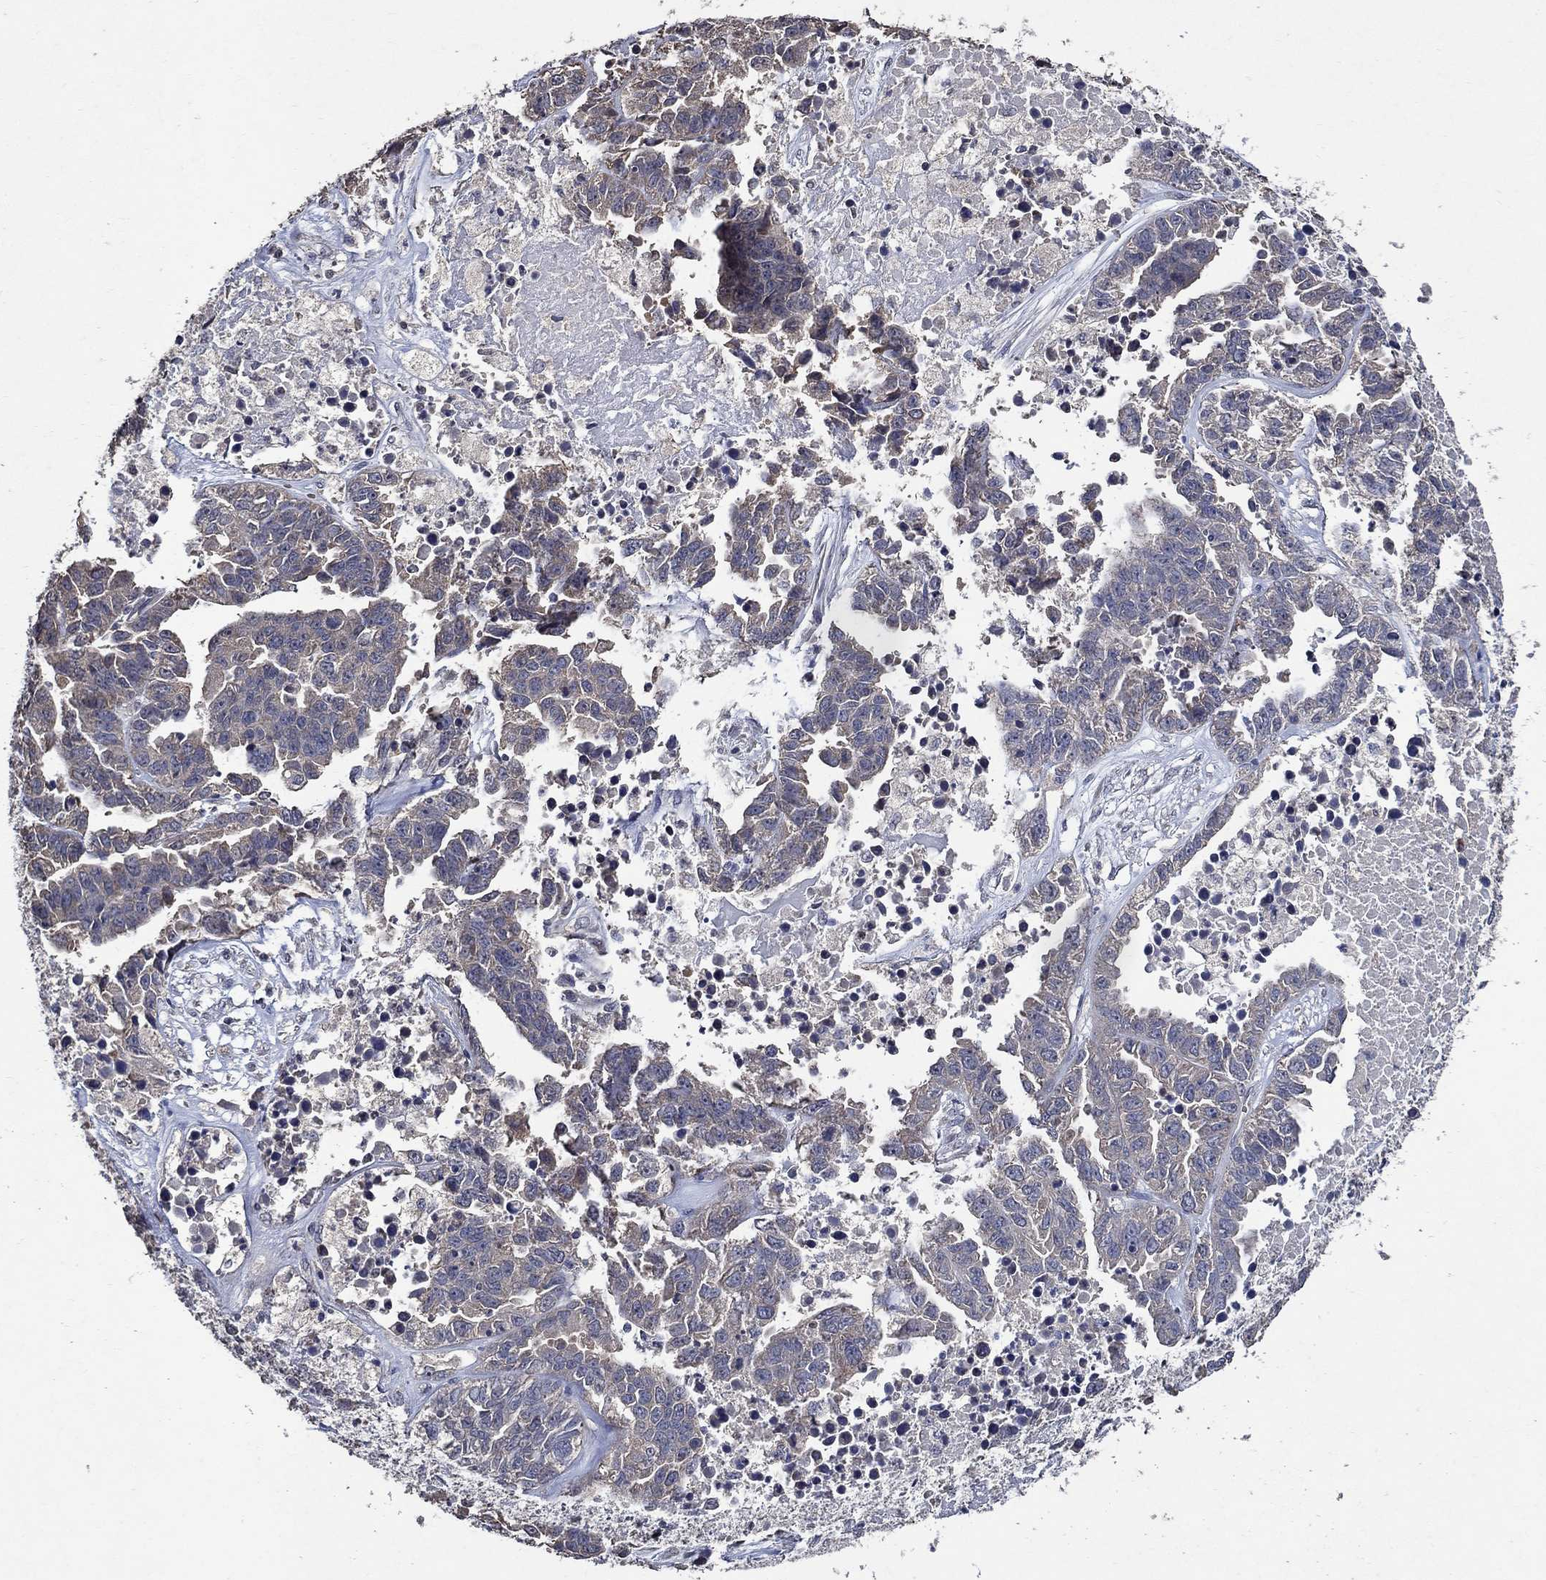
{"staining": {"intensity": "weak", "quantity": "<25%", "location": "cytoplasmic/membranous"}, "tissue": "ovarian cancer", "cell_type": "Tumor cells", "image_type": "cancer", "snomed": [{"axis": "morphology", "description": "Cystadenocarcinoma, serous, NOS"}, {"axis": "topography", "description": "Ovary"}], "caption": "Immunohistochemical staining of human ovarian cancer reveals no significant positivity in tumor cells. Nuclei are stained in blue.", "gene": "HAP1", "patient": {"sex": "female", "age": 87}}